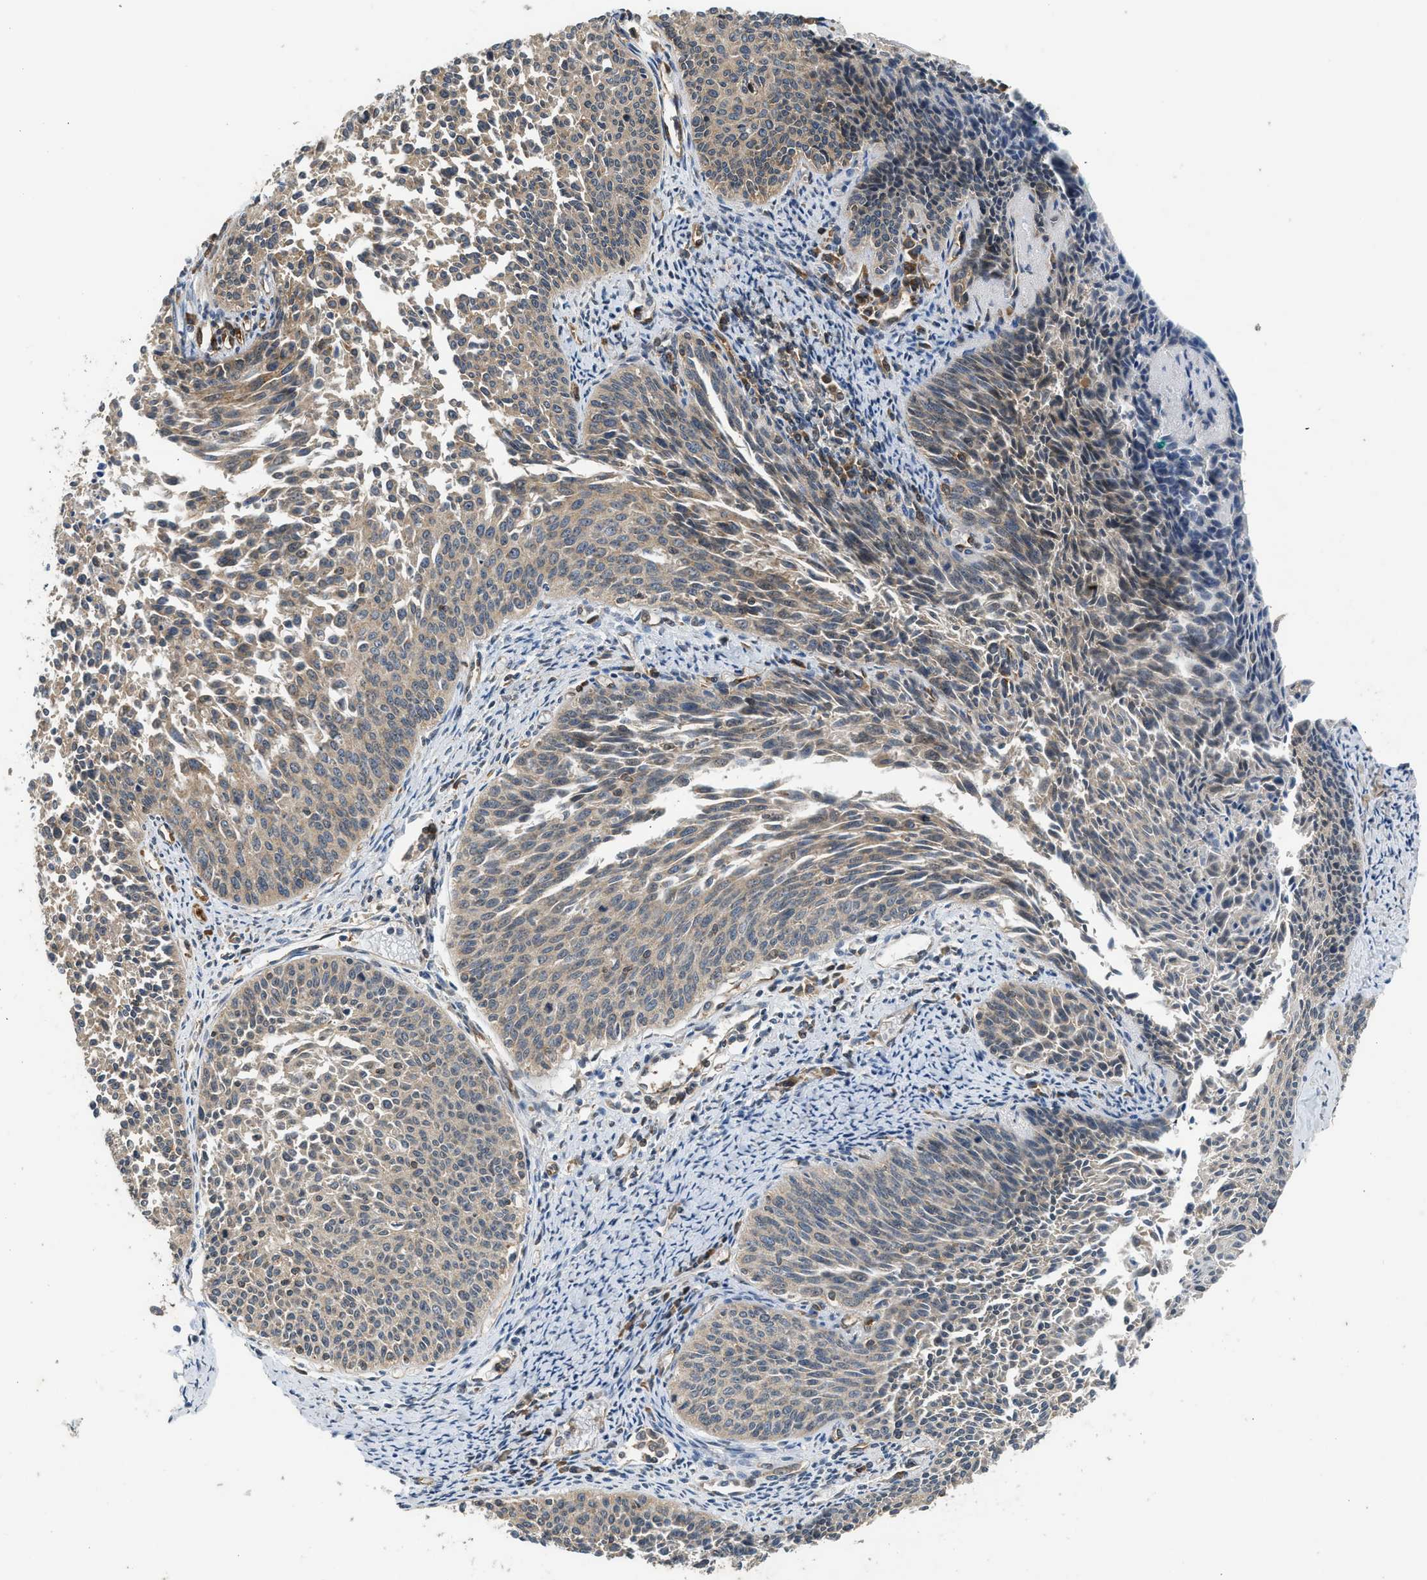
{"staining": {"intensity": "weak", "quantity": "25%-75%", "location": "cytoplasmic/membranous"}, "tissue": "cervical cancer", "cell_type": "Tumor cells", "image_type": "cancer", "snomed": [{"axis": "morphology", "description": "Squamous cell carcinoma, NOS"}, {"axis": "topography", "description": "Cervix"}], "caption": "This photomicrograph reveals cervical squamous cell carcinoma stained with immunohistochemistry (IHC) to label a protein in brown. The cytoplasmic/membranous of tumor cells show weak positivity for the protein. Nuclei are counter-stained blue.", "gene": "HIP1R", "patient": {"sex": "female", "age": 55}}